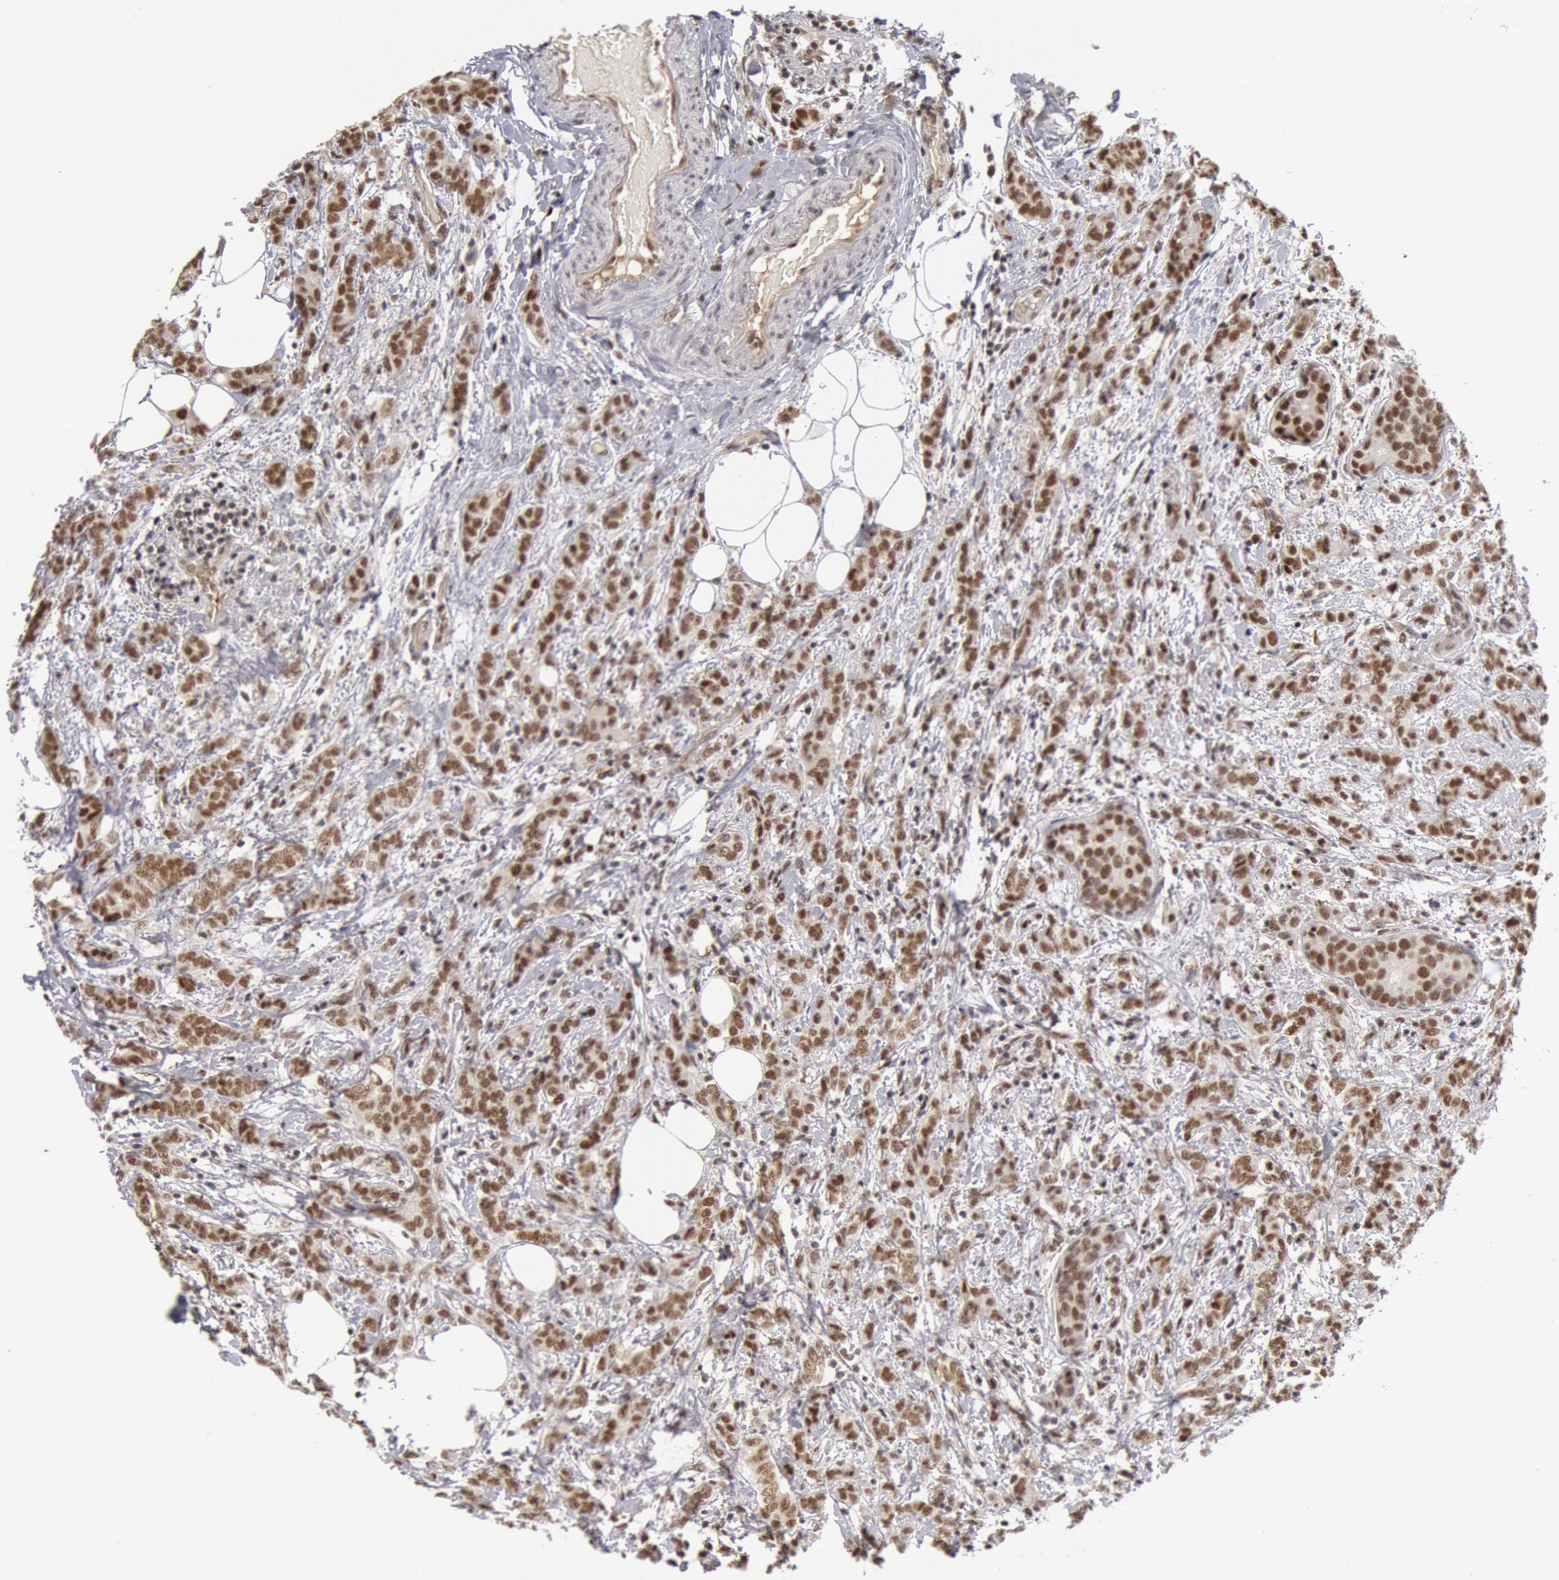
{"staining": {"intensity": "moderate", "quantity": ">75%", "location": "nuclear"}, "tissue": "breast cancer", "cell_type": "Tumor cells", "image_type": "cancer", "snomed": [{"axis": "morphology", "description": "Duct carcinoma"}, {"axis": "topography", "description": "Breast"}], "caption": "Moderate nuclear positivity for a protein is appreciated in about >75% of tumor cells of breast cancer (infiltrating ductal carcinoma) using IHC.", "gene": "PPP4R3B", "patient": {"sex": "female", "age": 53}}